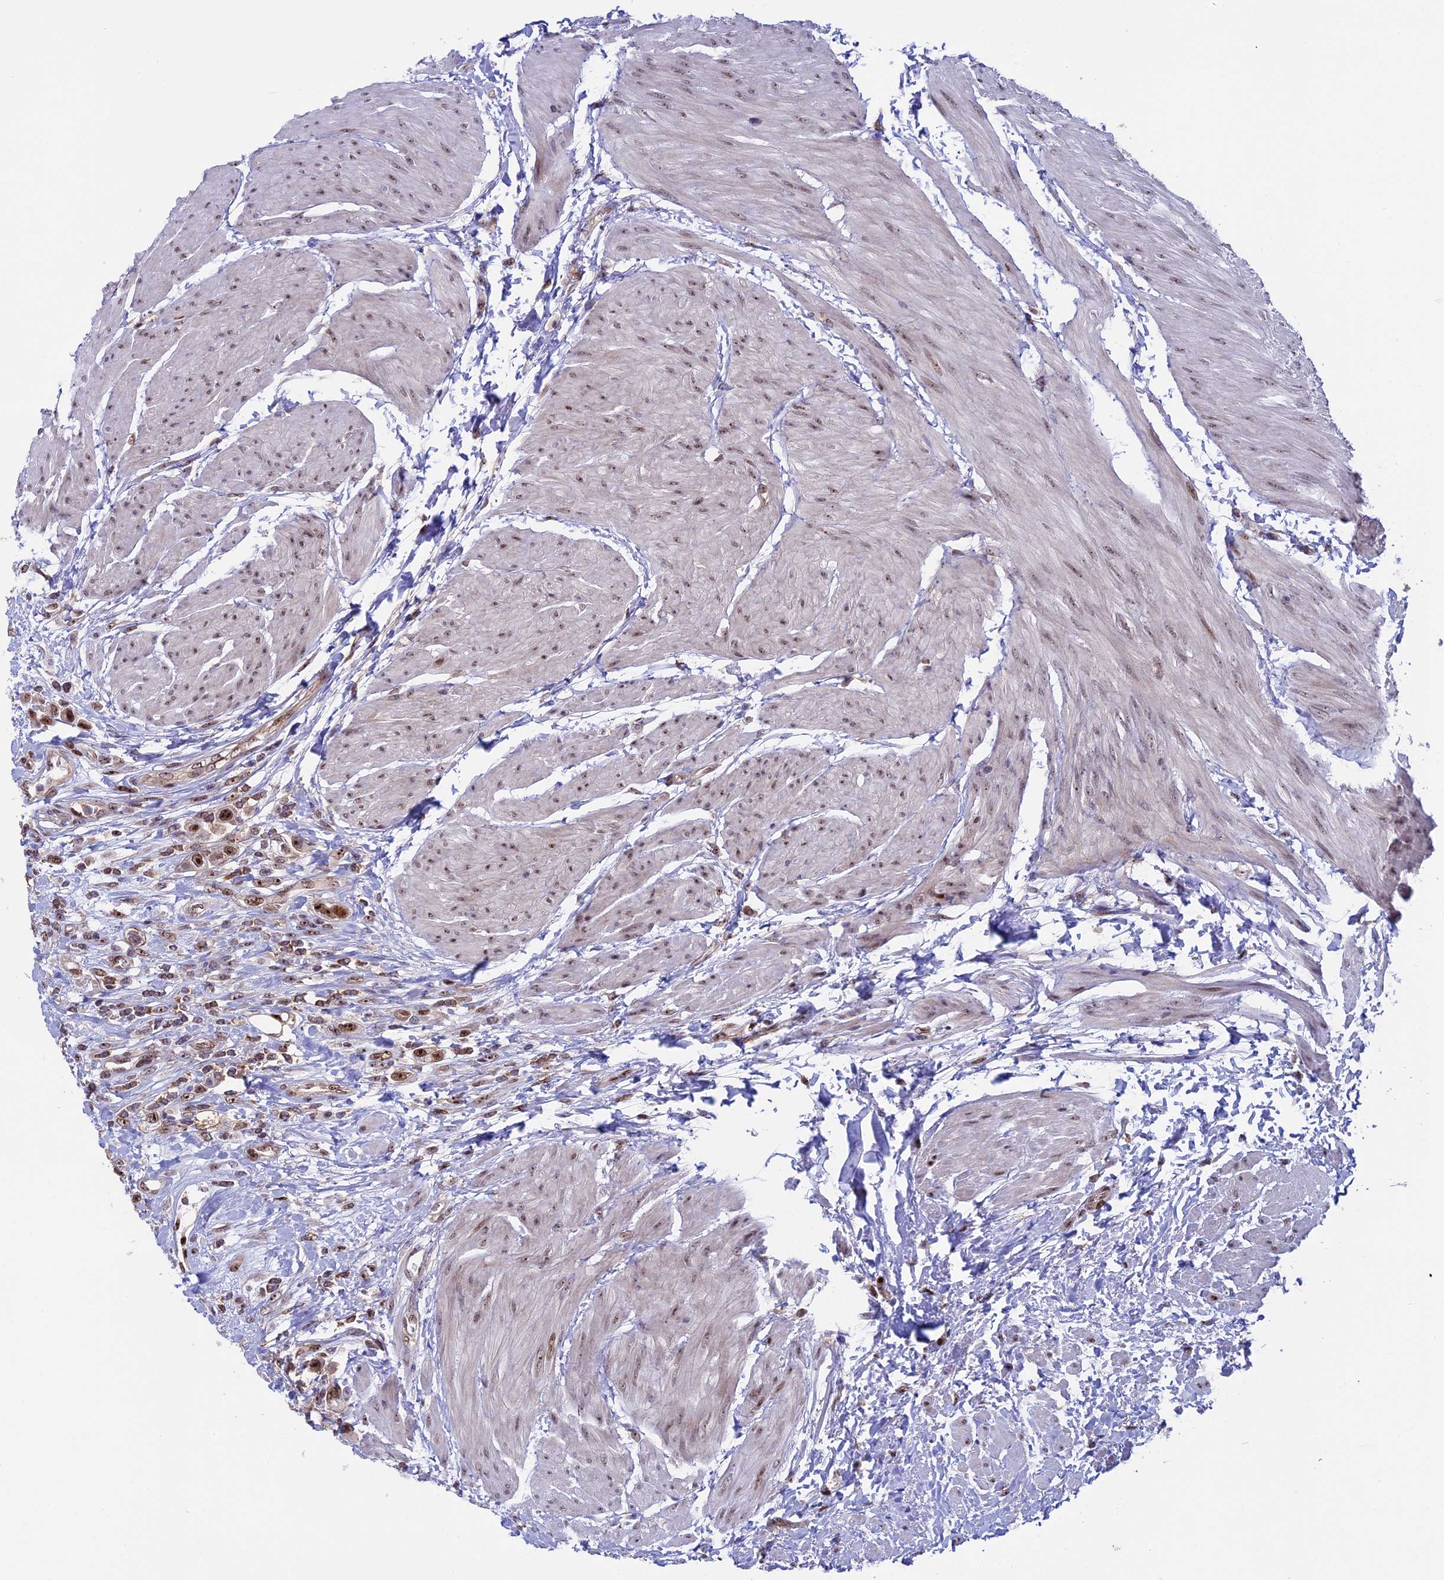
{"staining": {"intensity": "weak", "quantity": ">75%", "location": "nuclear"}, "tissue": "urothelial cancer", "cell_type": "Tumor cells", "image_type": "cancer", "snomed": [{"axis": "morphology", "description": "Urothelial carcinoma, High grade"}, {"axis": "topography", "description": "Urinary bladder"}], "caption": "An image showing weak nuclear positivity in about >75% of tumor cells in urothelial cancer, as visualized by brown immunohistochemical staining.", "gene": "CCDC86", "patient": {"sex": "male", "age": 50}}